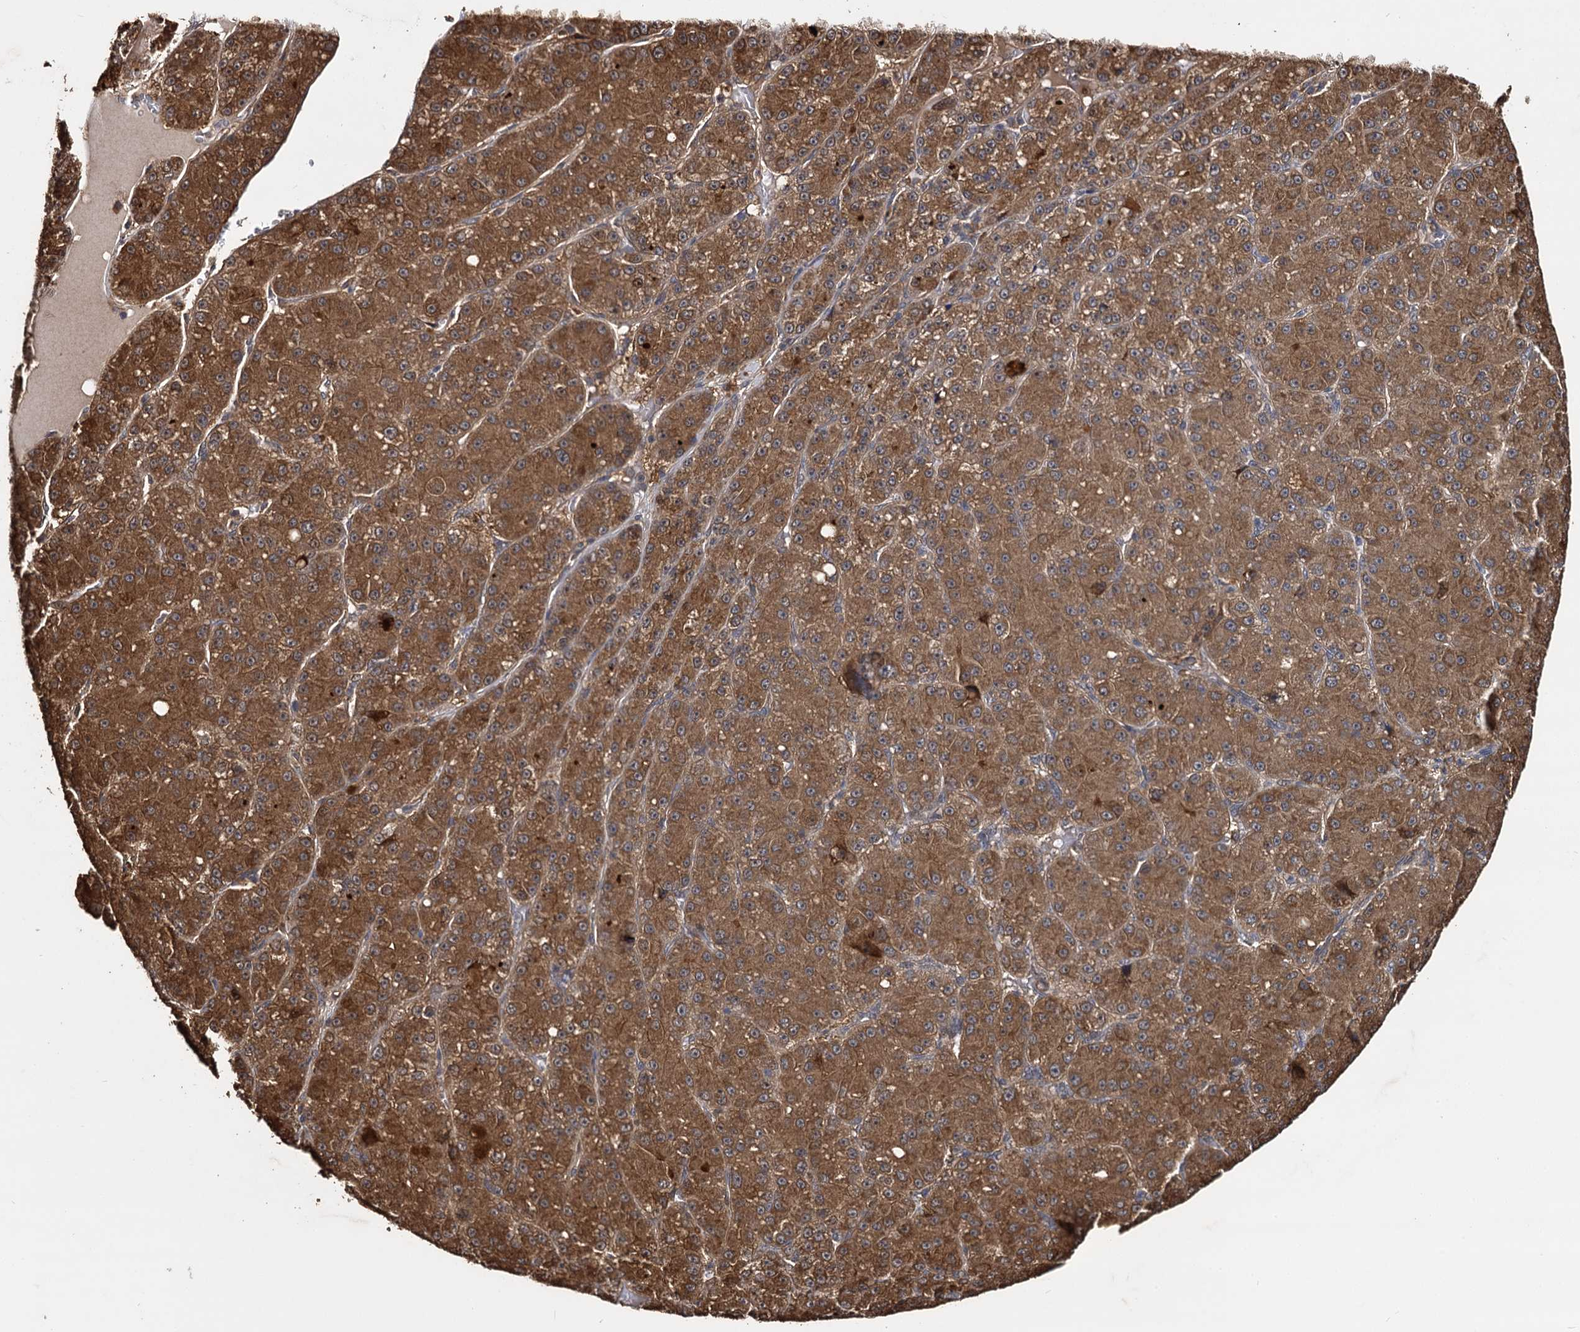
{"staining": {"intensity": "strong", "quantity": ">75%", "location": "cytoplasmic/membranous"}, "tissue": "liver cancer", "cell_type": "Tumor cells", "image_type": "cancer", "snomed": [{"axis": "morphology", "description": "Carcinoma, Hepatocellular, NOS"}, {"axis": "topography", "description": "Liver"}], "caption": "A histopathology image of human liver cancer stained for a protein displays strong cytoplasmic/membranous brown staining in tumor cells.", "gene": "SLC46A3", "patient": {"sex": "male", "age": 67}}